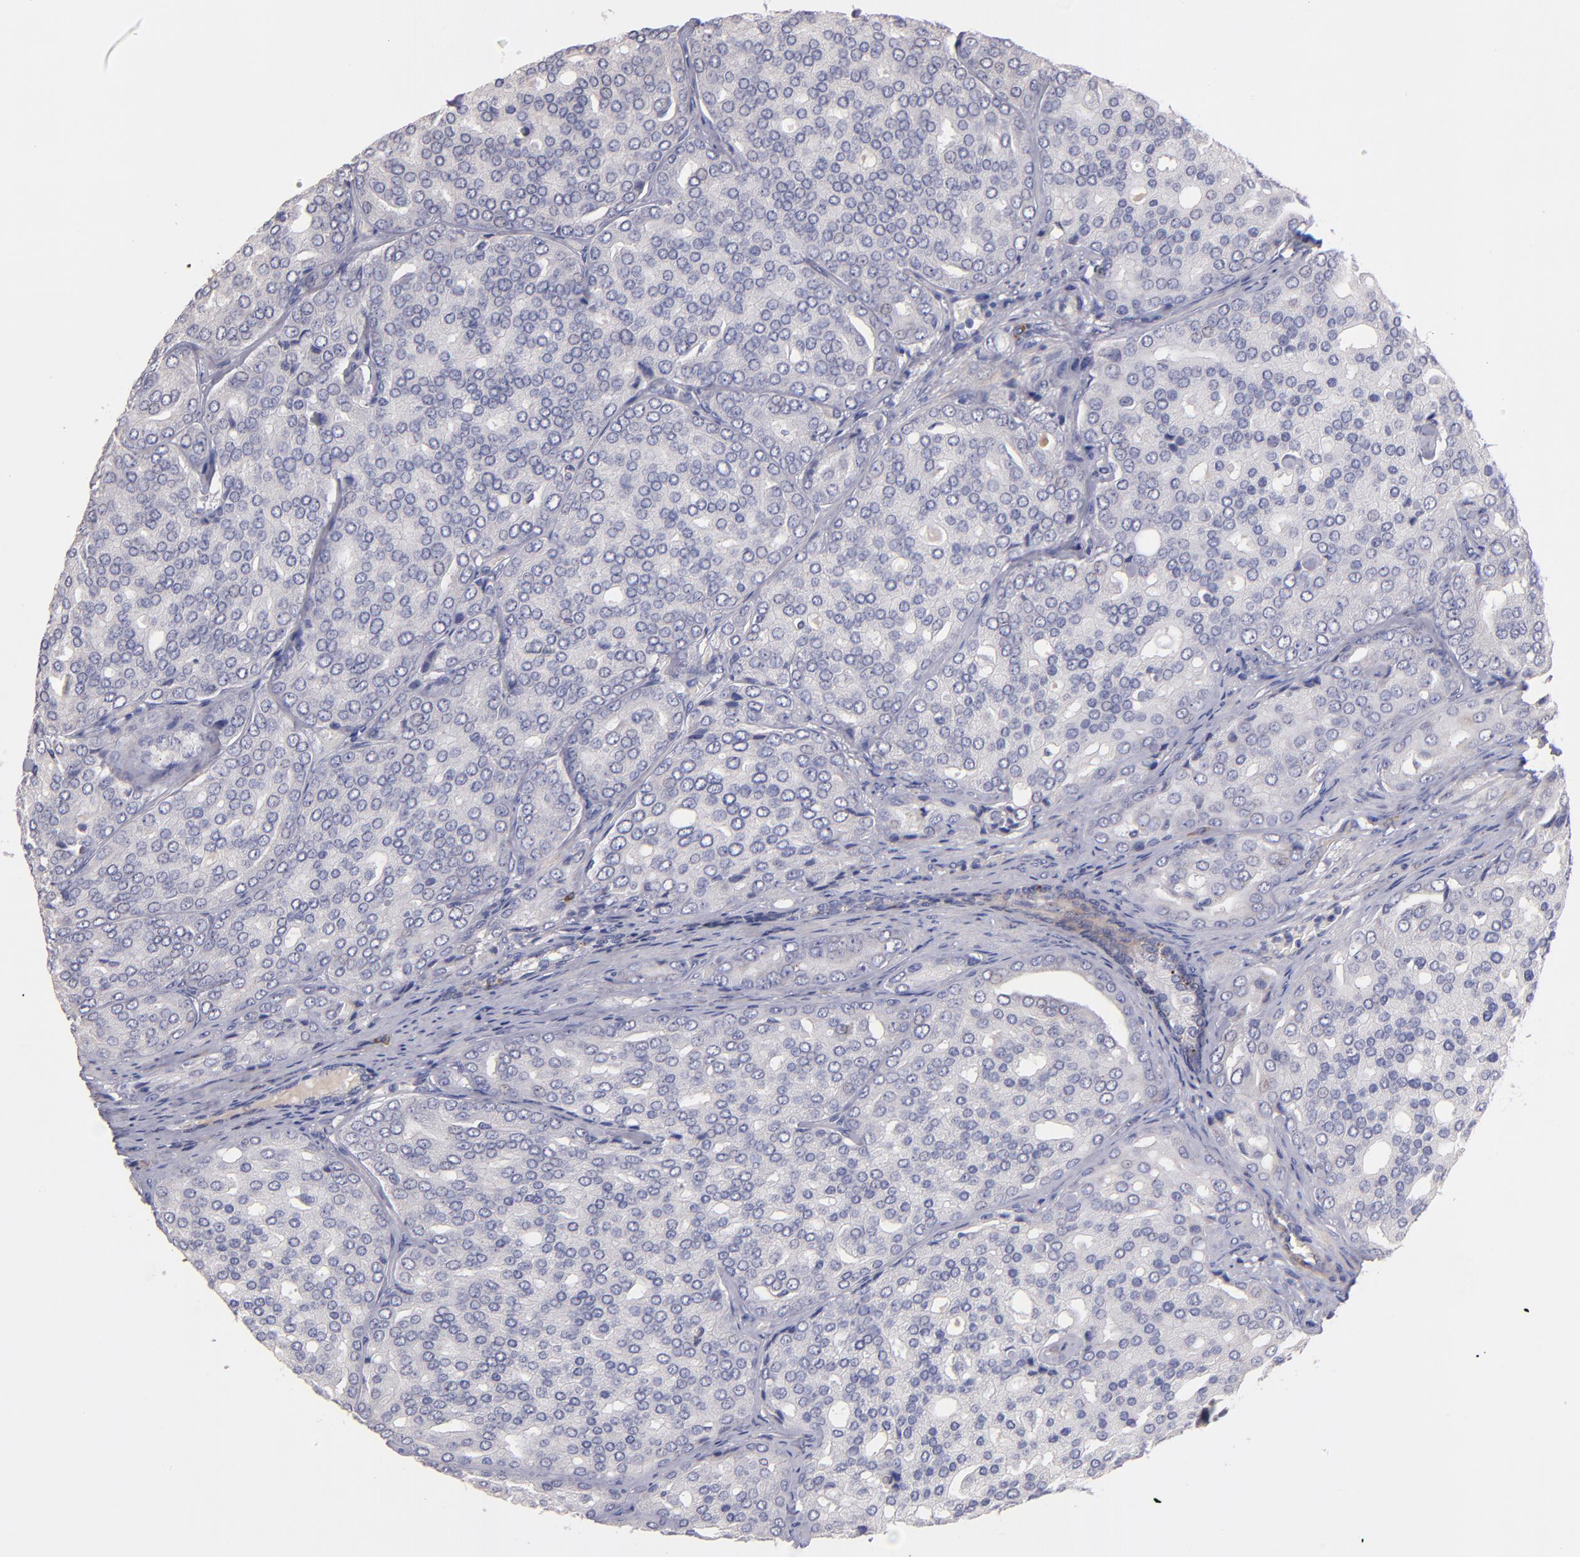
{"staining": {"intensity": "negative", "quantity": "none", "location": "none"}, "tissue": "prostate cancer", "cell_type": "Tumor cells", "image_type": "cancer", "snomed": [{"axis": "morphology", "description": "Adenocarcinoma, High grade"}, {"axis": "topography", "description": "Prostate"}], "caption": "A micrograph of human adenocarcinoma (high-grade) (prostate) is negative for staining in tumor cells. The staining is performed using DAB brown chromogen with nuclei counter-stained in using hematoxylin.", "gene": "MAGEE1", "patient": {"sex": "male", "age": 64}}